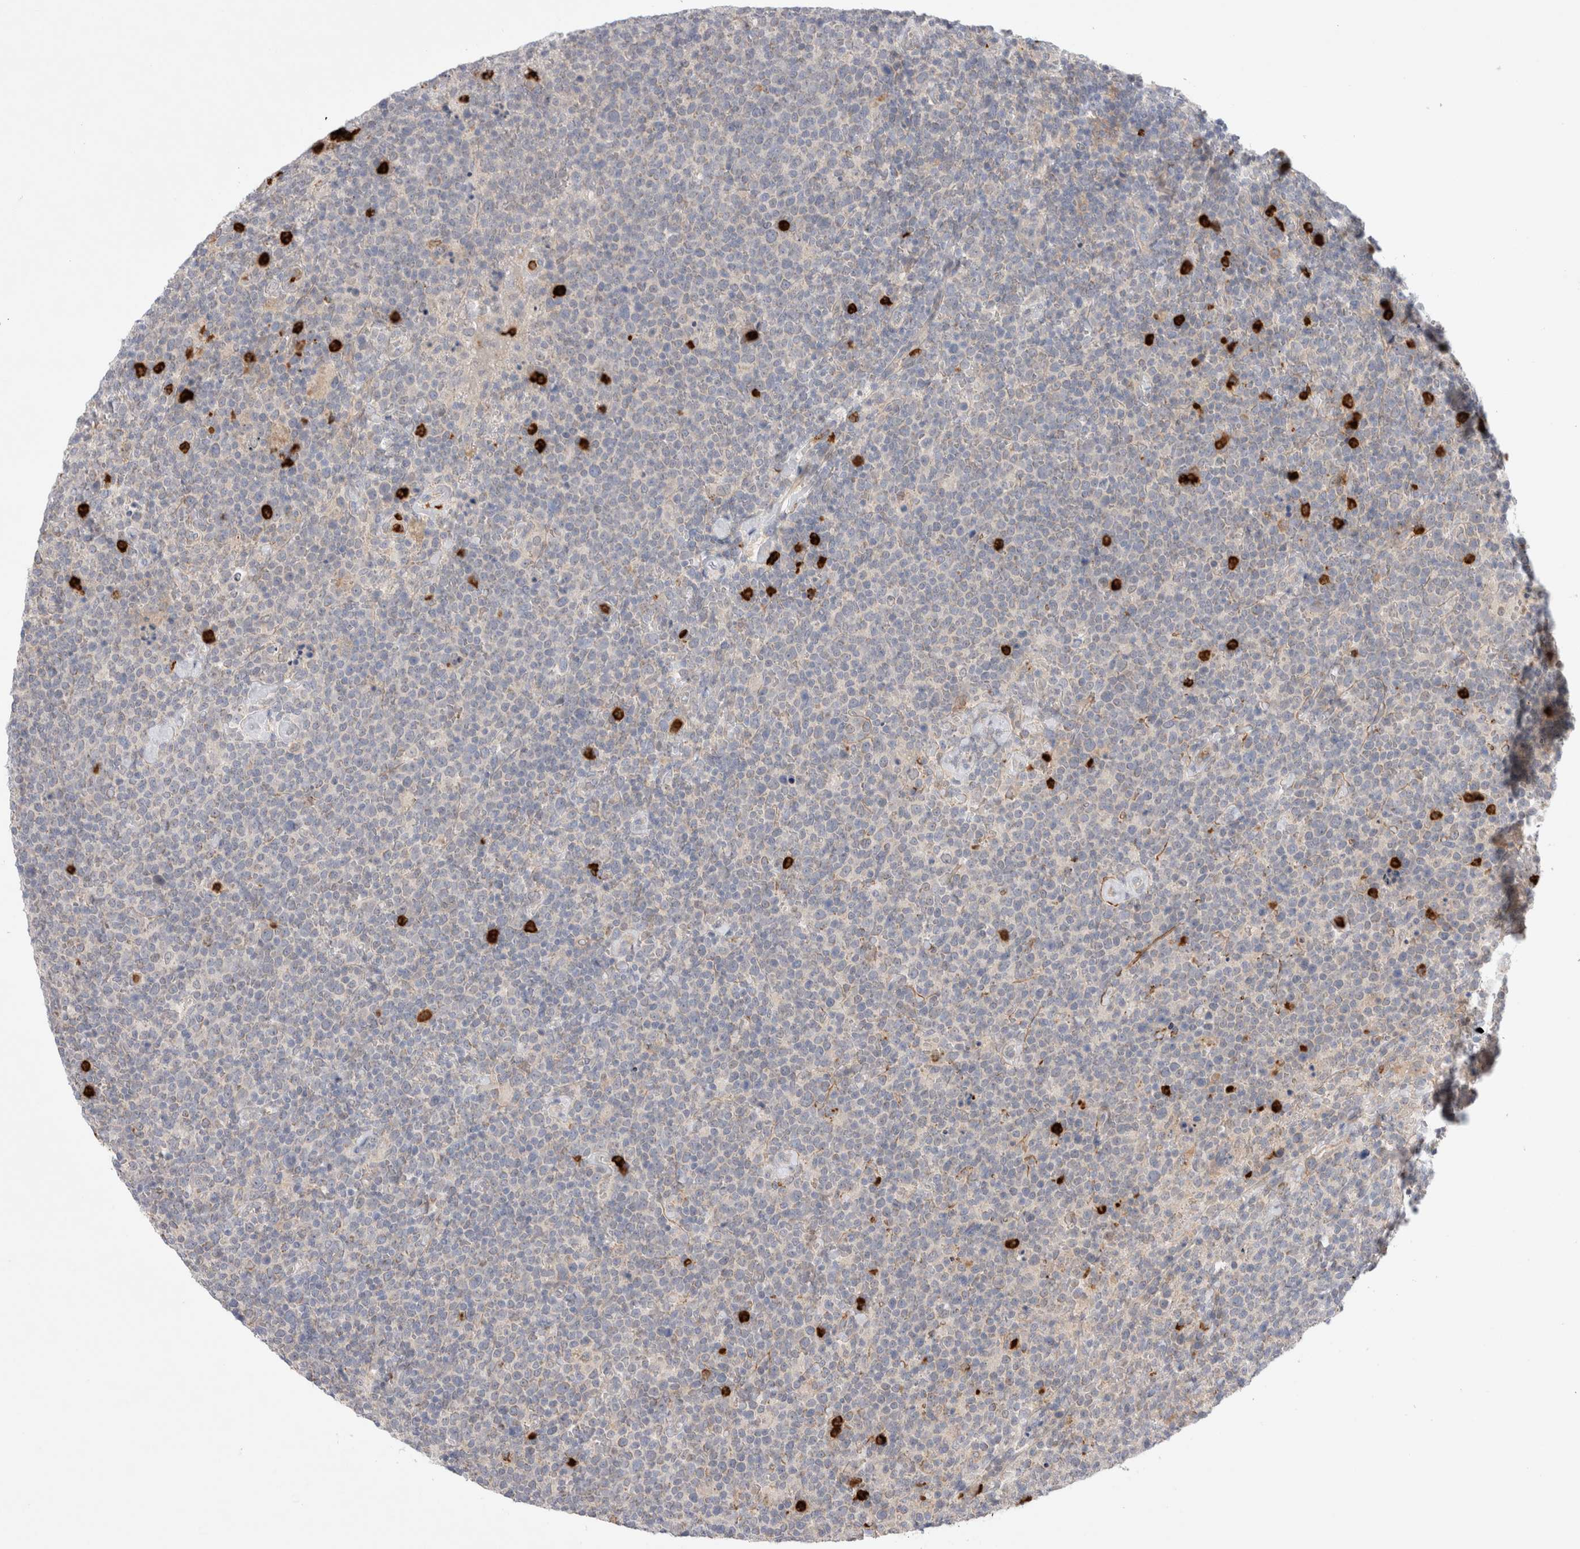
{"staining": {"intensity": "negative", "quantity": "none", "location": "none"}, "tissue": "lymphoma", "cell_type": "Tumor cells", "image_type": "cancer", "snomed": [{"axis": "morphology", "description": "Malignant lymphoma, non-Hodgkin's type, High grade"}, {"axis": "topography", "description": "Lymph node"}], "caption": "Tumor cells are negative for protein expression in human malignant lymphoma, non-Hodgkin's type (high-grade). Brightfield microscopy of IHC stained with DAB (brown) and hematoxylin (blue), captured at high magnification.", "gene": "GSDMB", "patient": {"sex": "male", "age": 61}}